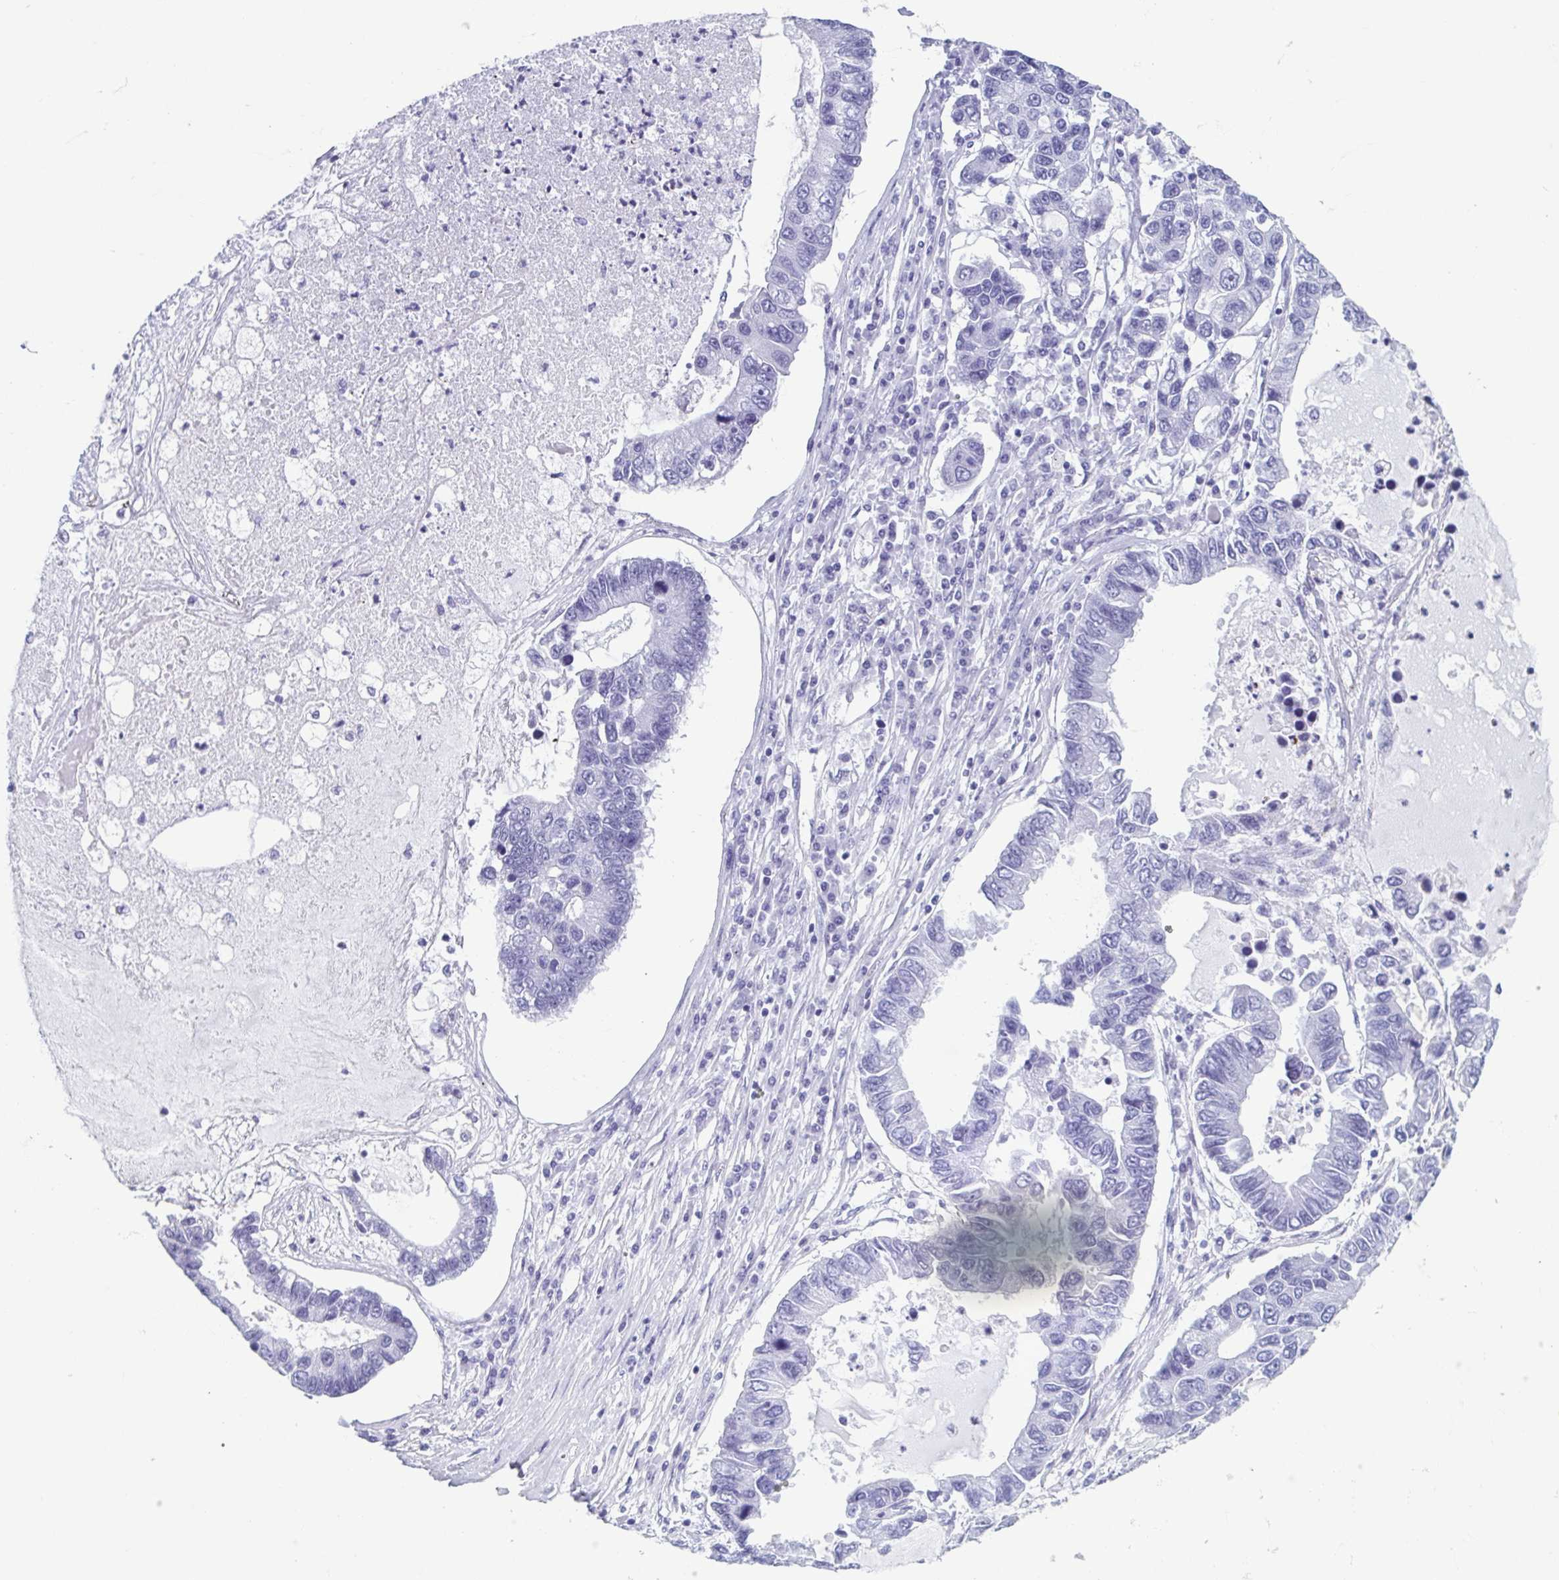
{"staining": {"intensity": "negative", "quantity": "none", "location": "none"}, "tissue": "lung cancer", "cell_type": "Tumor cells", "image_type": "cancer", "snomed": [{"axis": "morphology", "description": "Adenocarcinoma, NOS"}, {"axis": "topography", "description": "Bronchus"}, {"axis": "topography", "description": "Lung"}], "caption": "DAB (3,3'-diaminobenzidine) immunohistochemical staining of human adenocarcinoma (lung) demonstrates no significant expression in tumor cells.", "gene": "TCEAL3", "patient": {"sex": "female", "age": 51}}